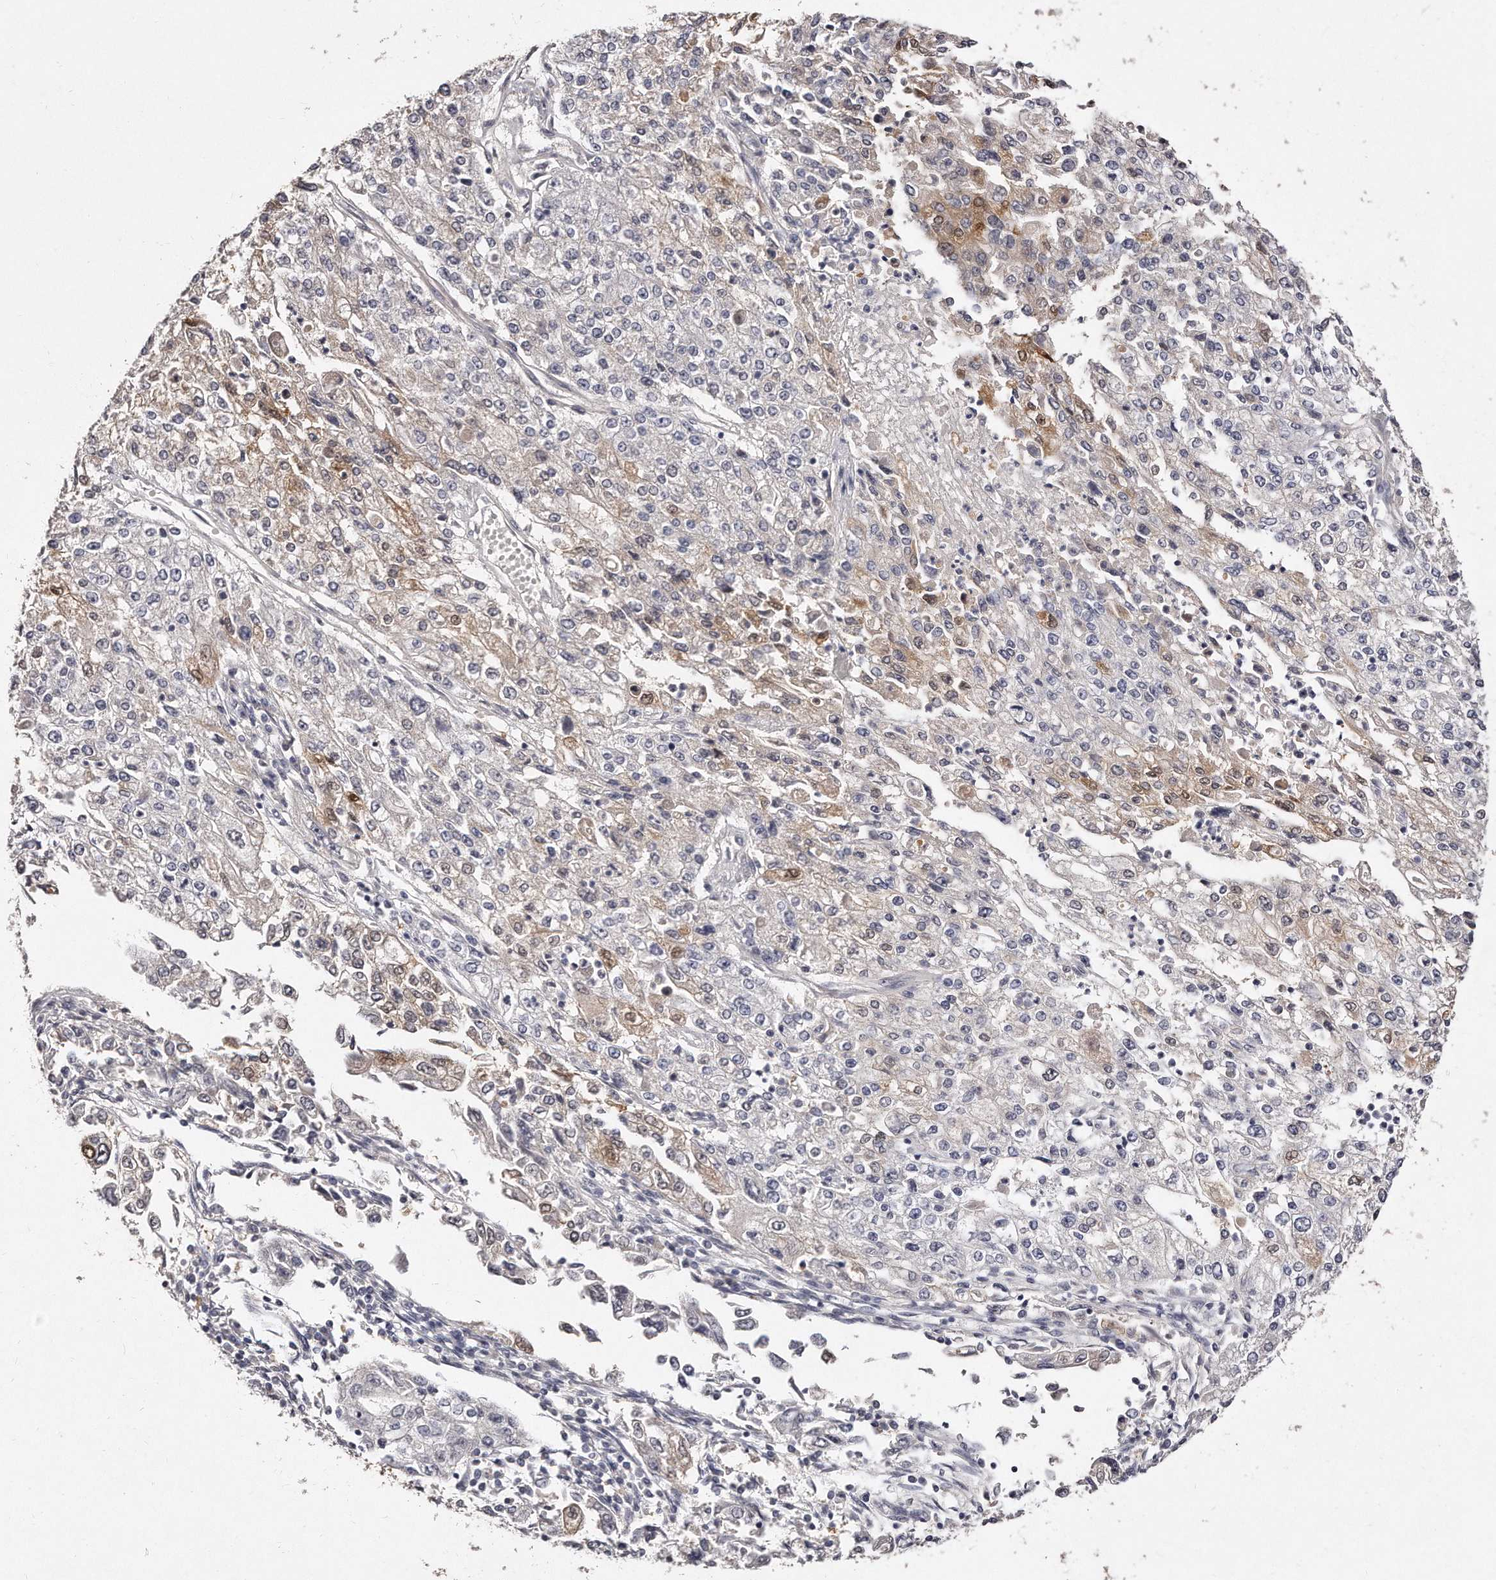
{"staining": {"intensity": "weak", "quantity": "<25%", "location": "cytoplasmic/membranous"}, "tissue": "endometrial cancer", "cell_type": "Tumor cells", "image_type": "cancer", "snomed": [{"axis": "morphology", "description": "Adenocarcinoma, NOS"}, {"axis": "topography", "description": "Endometrium"}], "caption": "A micrograph of adenocarcinoma (endometrial) stained for a protein demonstrates no brown staining in tumor cells.", "gene": "GDA", "patient": {"sex": "female", "age": 49}}